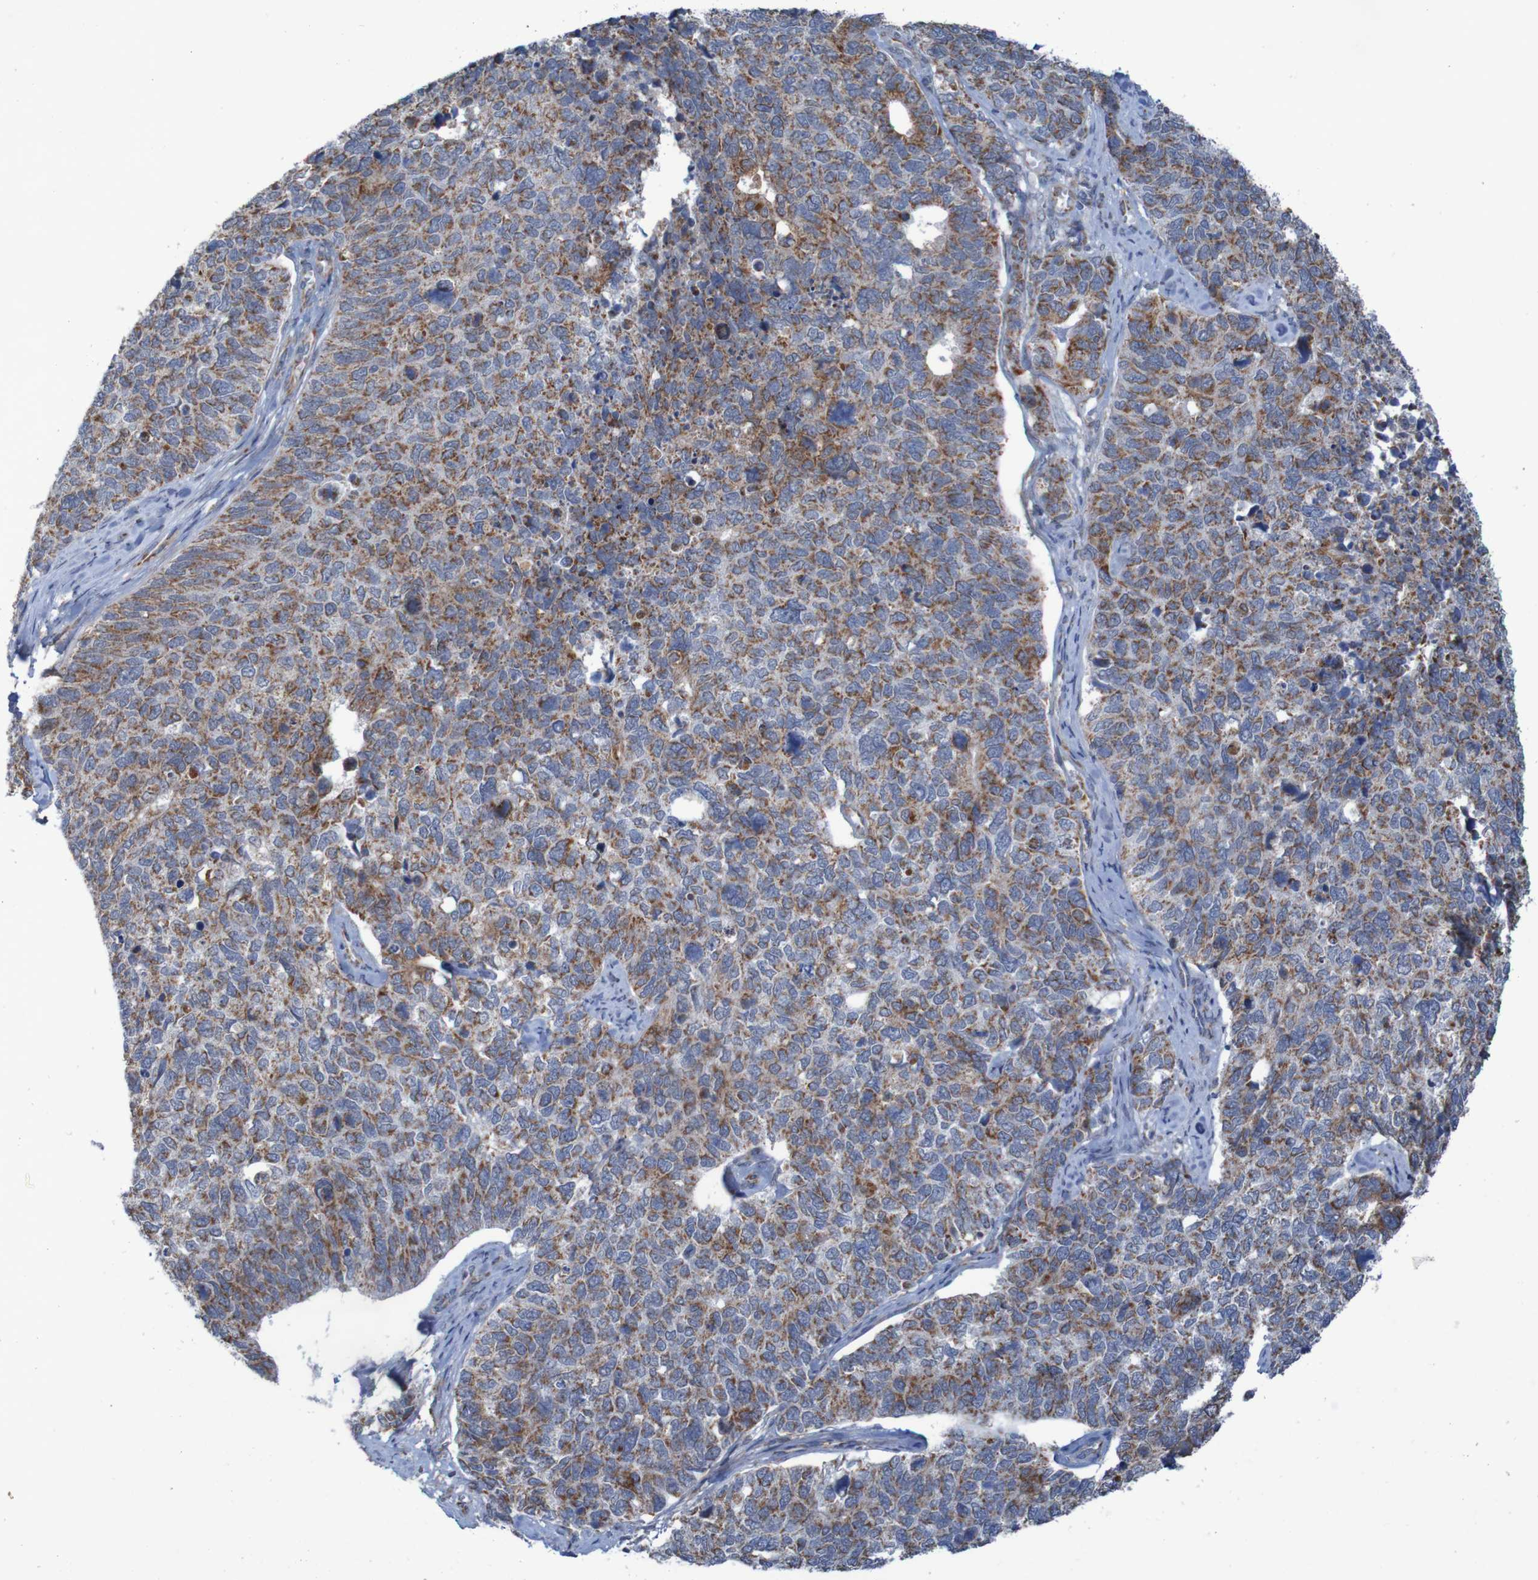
{"staining": {"intensity": "moderate", "quantity": ">75%", "location": "cytoplasmic/membranous"}, "tissue": "cervical cancer", "cell_type": "Tumor cells", "image_type": "cancer", "snomed": [{"axis": "morphology", "description": "Squamous cell carcinoma, NOS"}, {"axis": "topography", "description": "Cervix"}], "caption": "This is an image of immunohistochemistry (IHC) staining of cervical cancer (squamous cell carcinoma), which shows moderate staining in the cytoplasmic/membranous of tumor cells.", "gene": "CCDC51", "patient": {"sex": "female", "age": 63}}